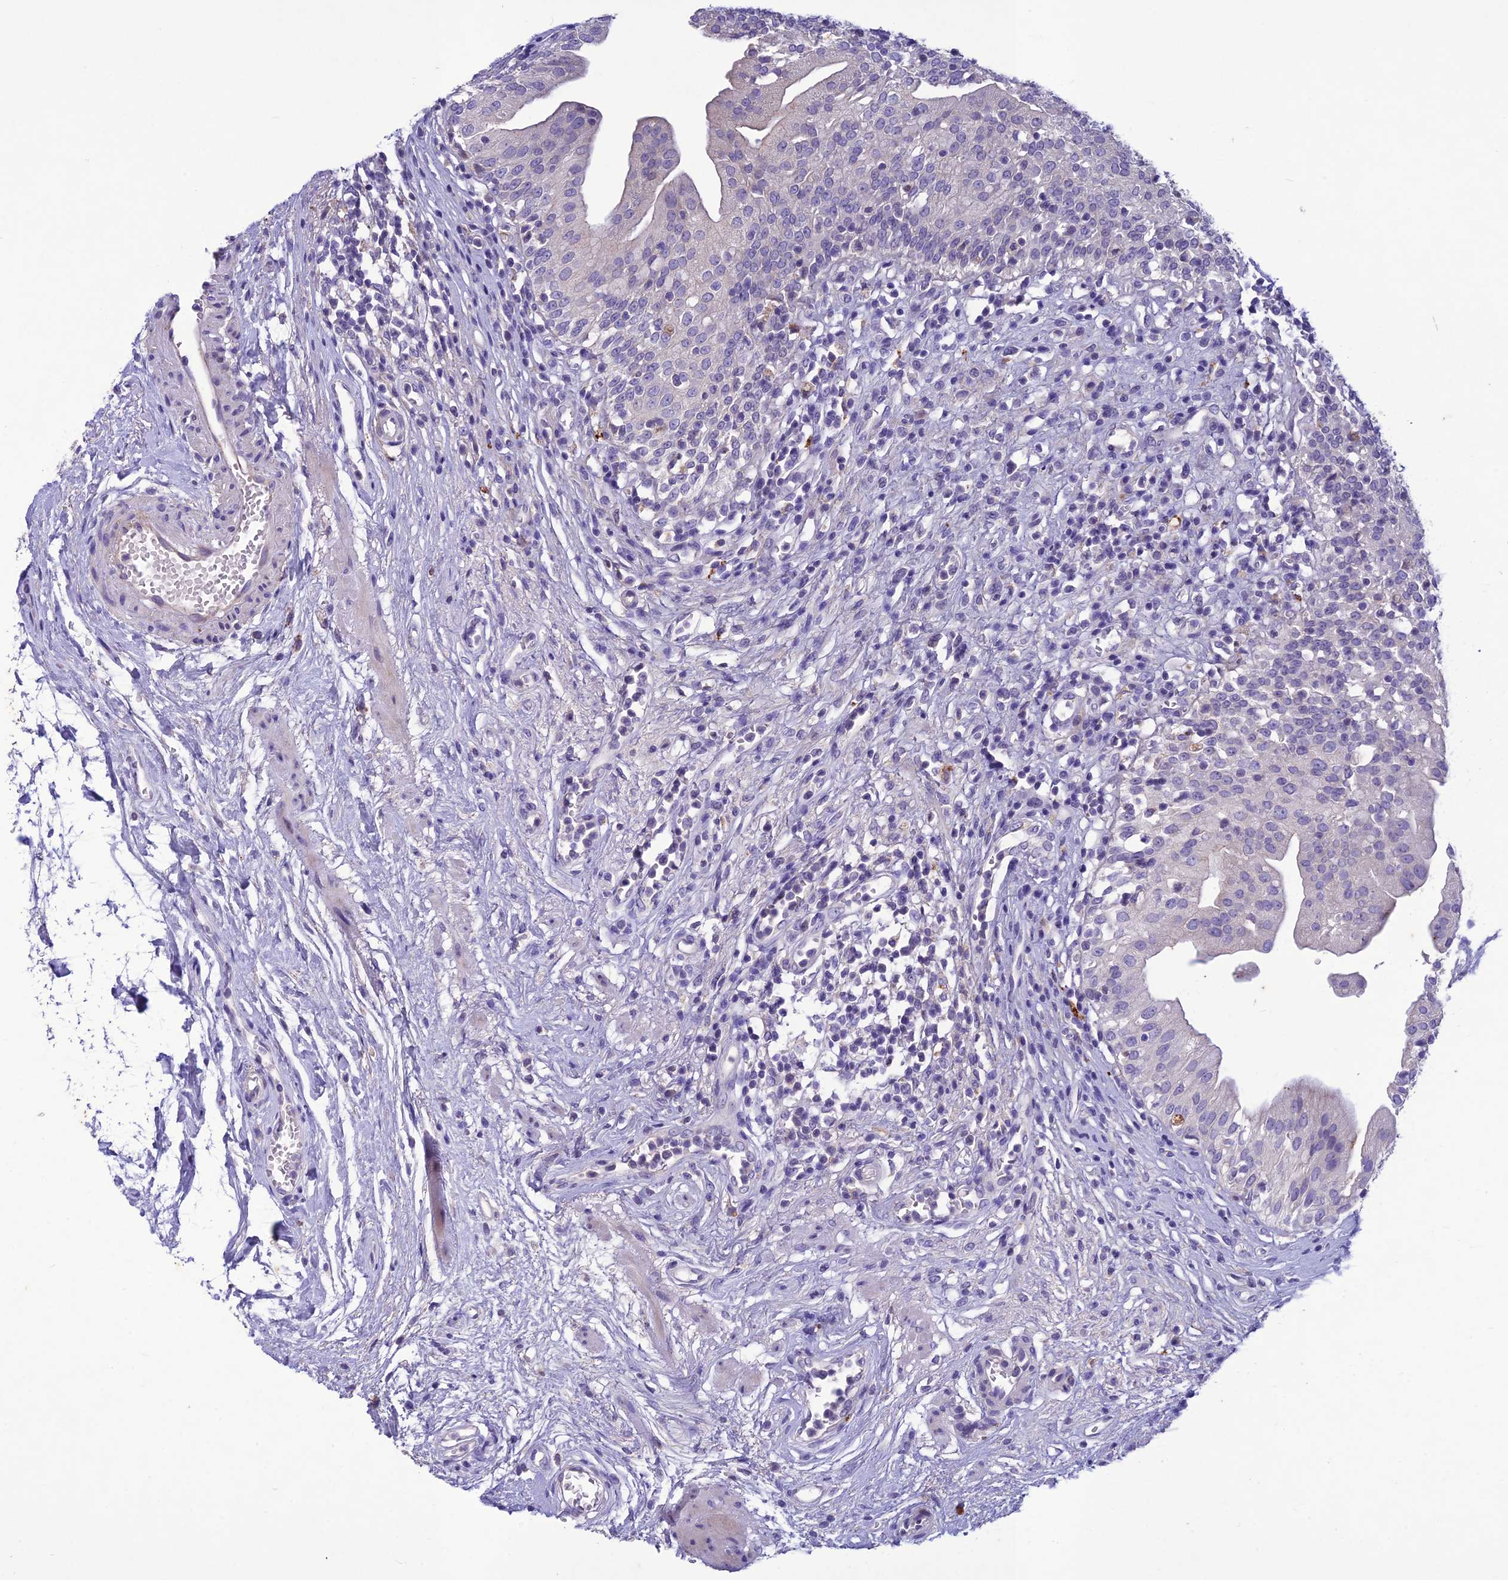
{"staining": {"intensity": "negative", "quantity": "none", "location": "none"}, "tissue": "urinary bladder", "cell_type": "Urothelial cells", "image_type": "normal", "snomed": [{"axis": "morphology", "description": "Normal tissue, NOS"}, {"axis": "morphology", "description": "Inflammation, NOS"}, {"axis": "topography", "description": "Urinary bladder"}], "caption": "The histopathology image reveals no significant staining in urothelial cells of urinary bladder.", "gene": "IFT172", "patient": {"sex": "male", "age": 63}}